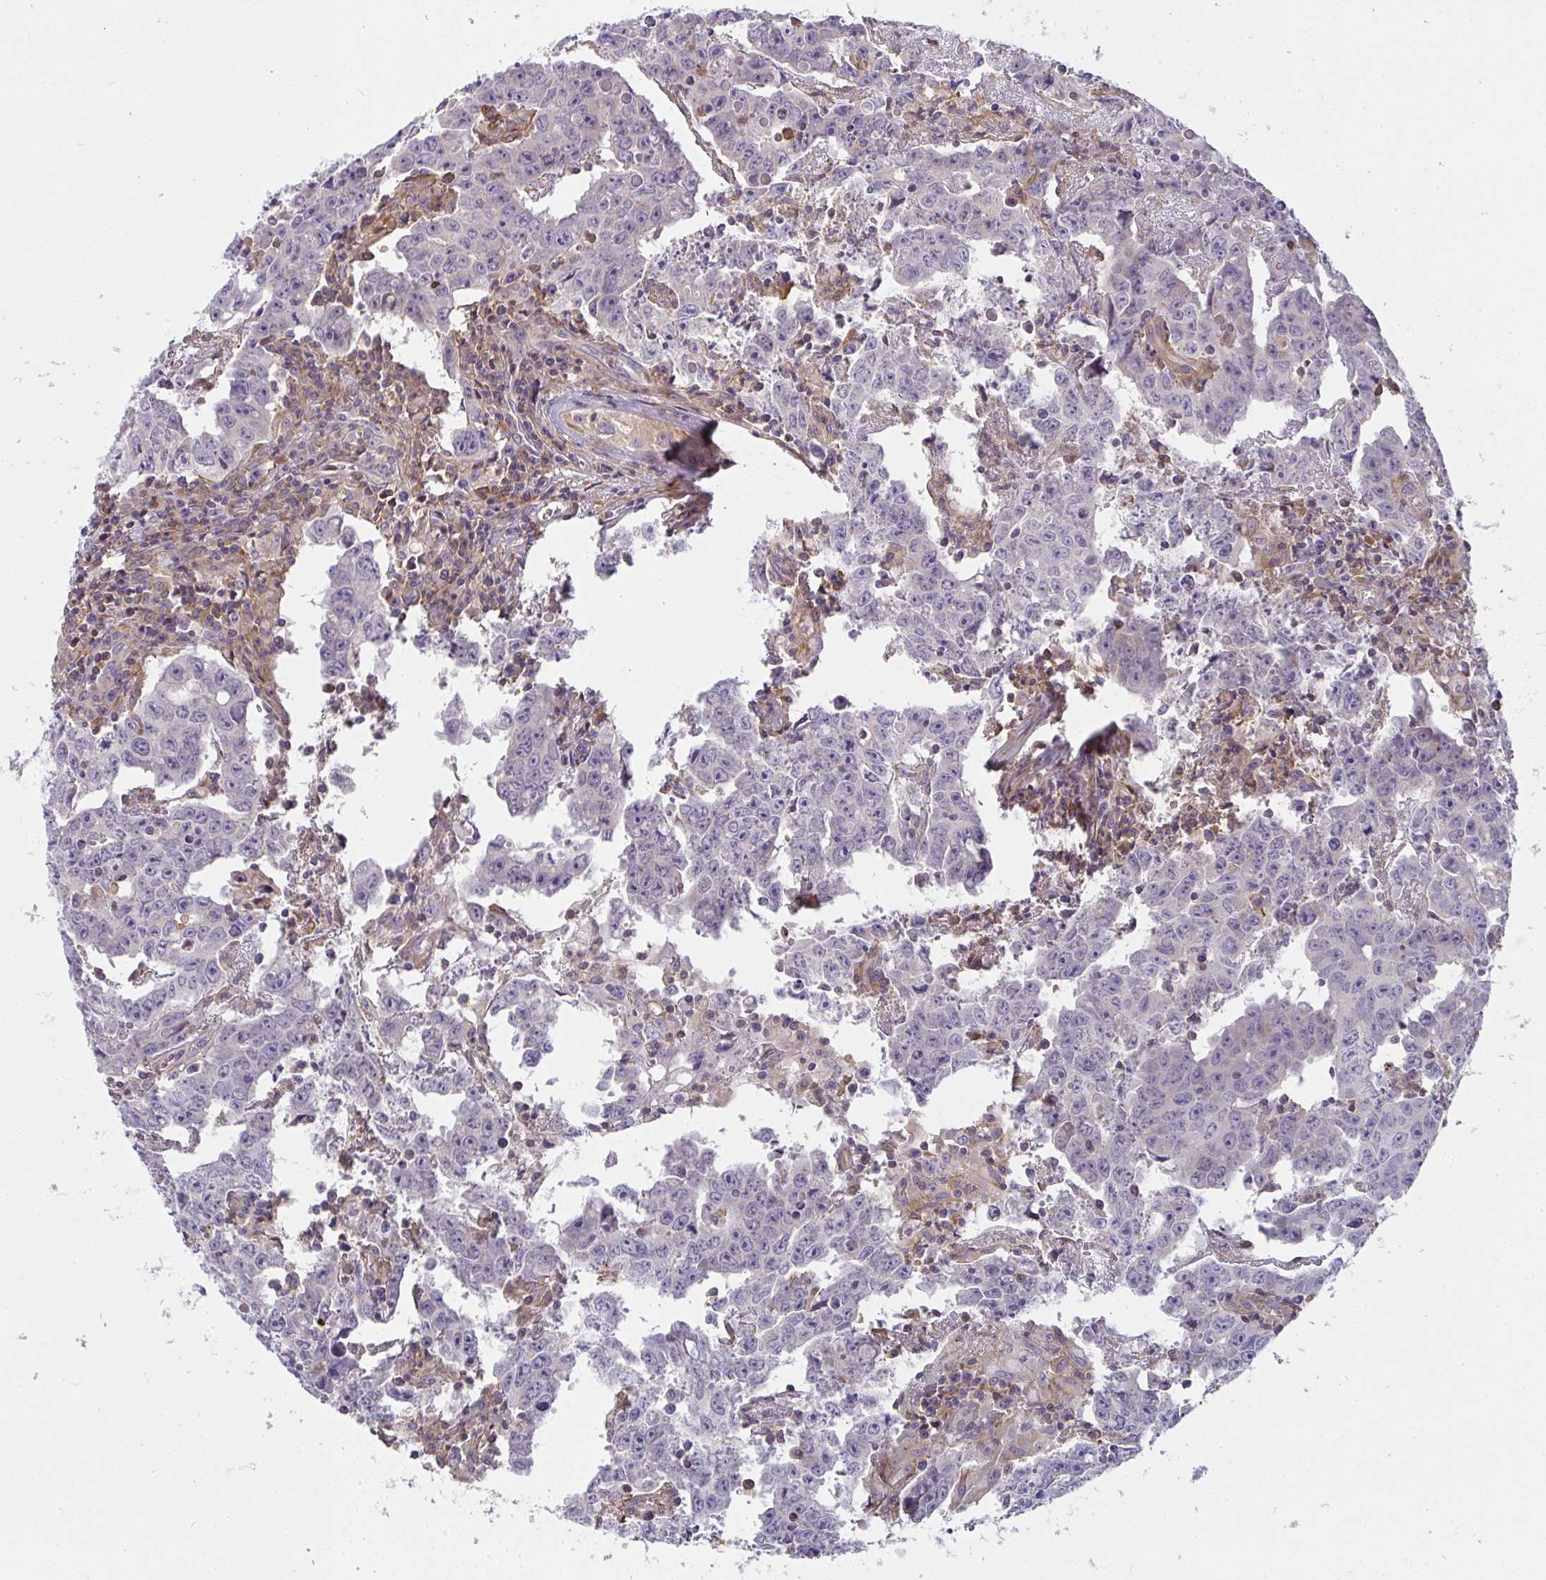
{"staining": {"intensity": "negative", "quantity": "none", "location": "none"}, "tissue": "testis cancer", "cell_type": "Tumor cells", "image_type": "cancer", "snomed": [{"axis": "morphology", "description": "Carcinoma, Embryonal, NOS"}, {"axis": "topography", "description": "Testis"}], "caption": "Tumor cells are negative for protein expression in human testis cancer.", "gene": "CSF3R", "patient": {"sex": "male", "age": 22}}